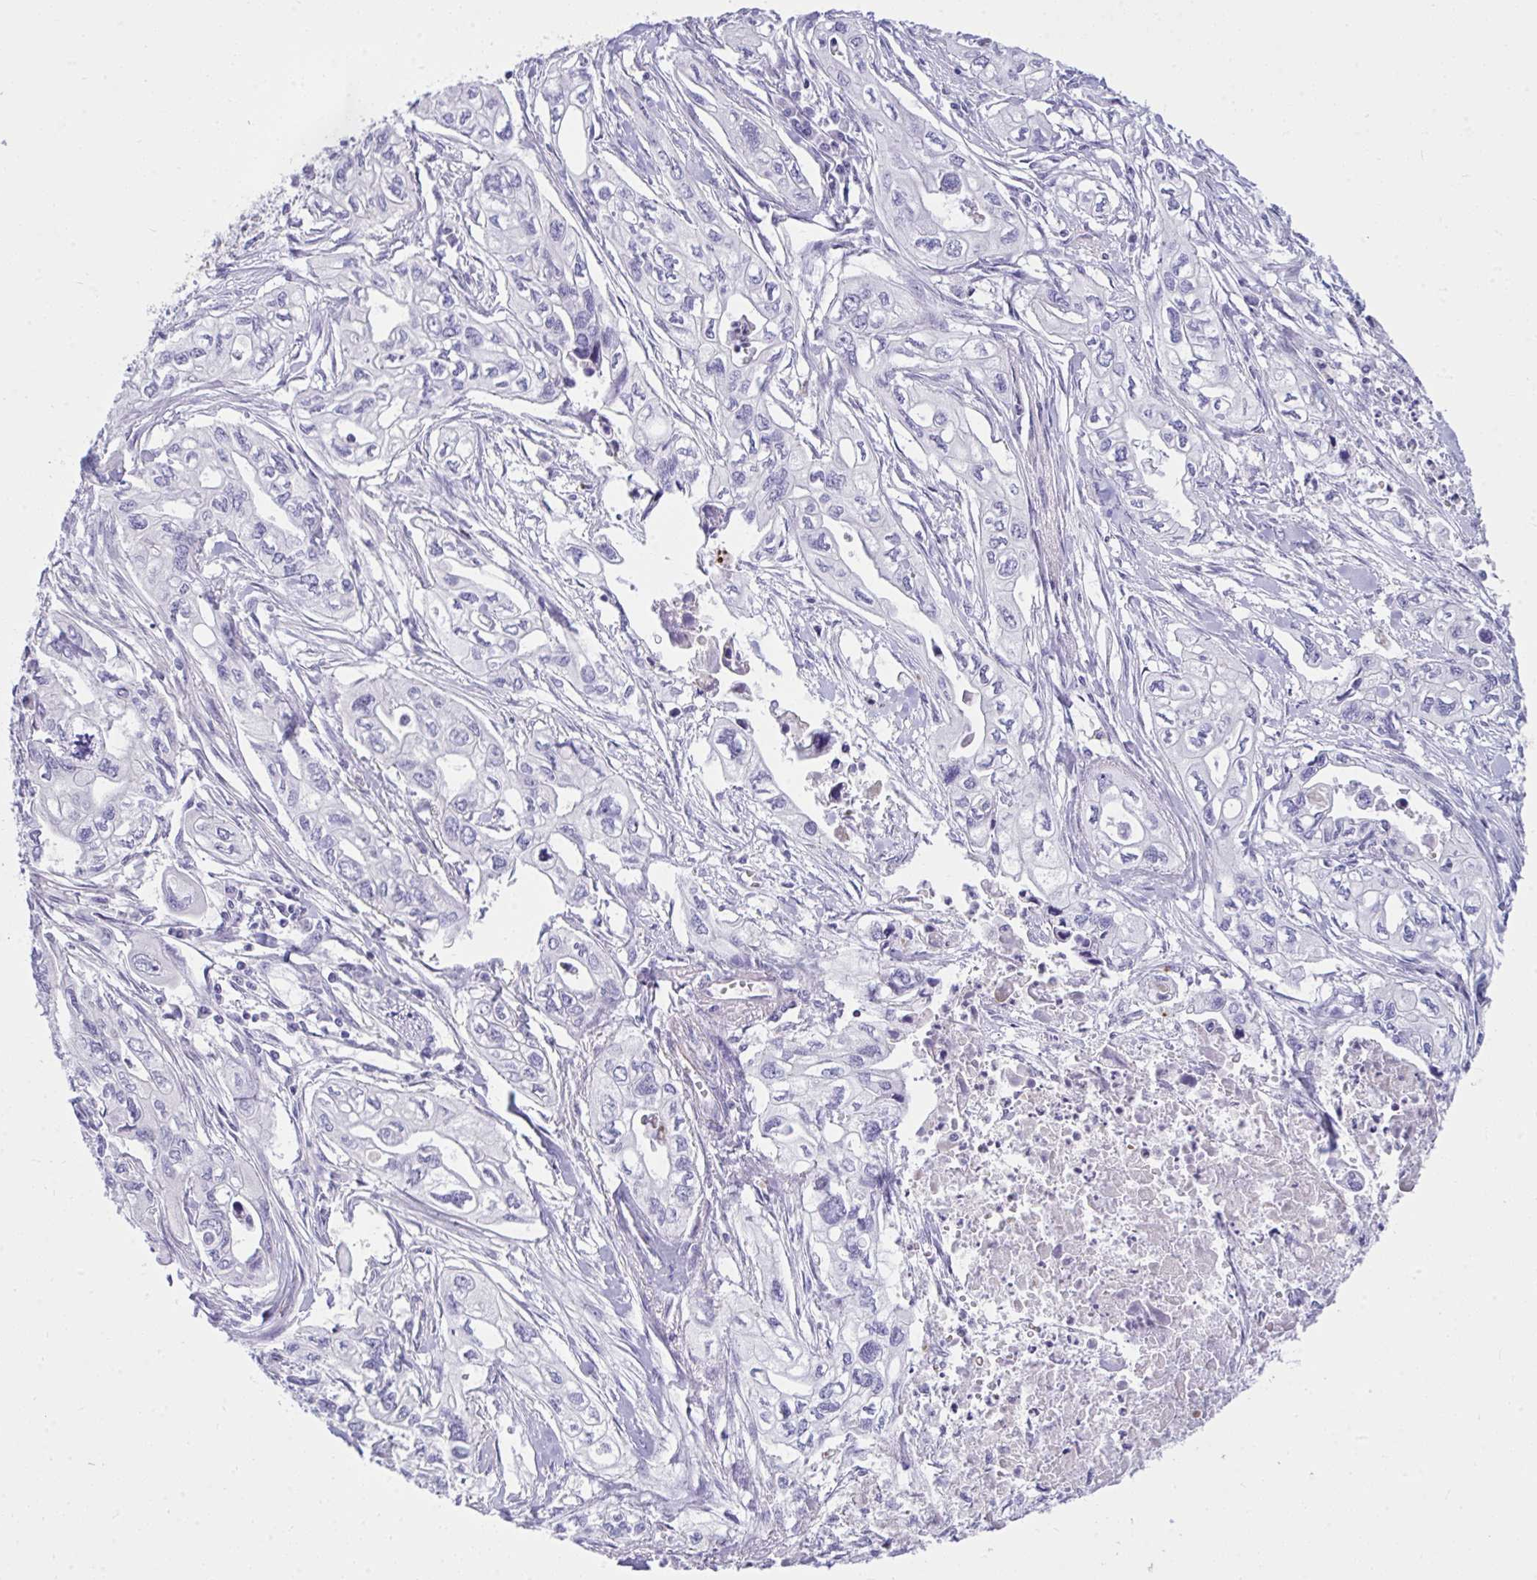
{"staining": {"intensity": "negative", "quantity": "none", "location": "none"}, "tissue": "pancreatic cancer", "cell_type": "Tumor cells", "image_type": "cancer", "snomed": [{"axis": "morphology", "description": "Adenocarcinoma, NOS"}, {"axis": "topography", "description": "Pancreas"}], "caption": "Tumor cells are negative for protein expression in human pancreatic adenocarcinoma.", "gene": "PIGZ", "patient": {"sex": "male", "age": 68}}